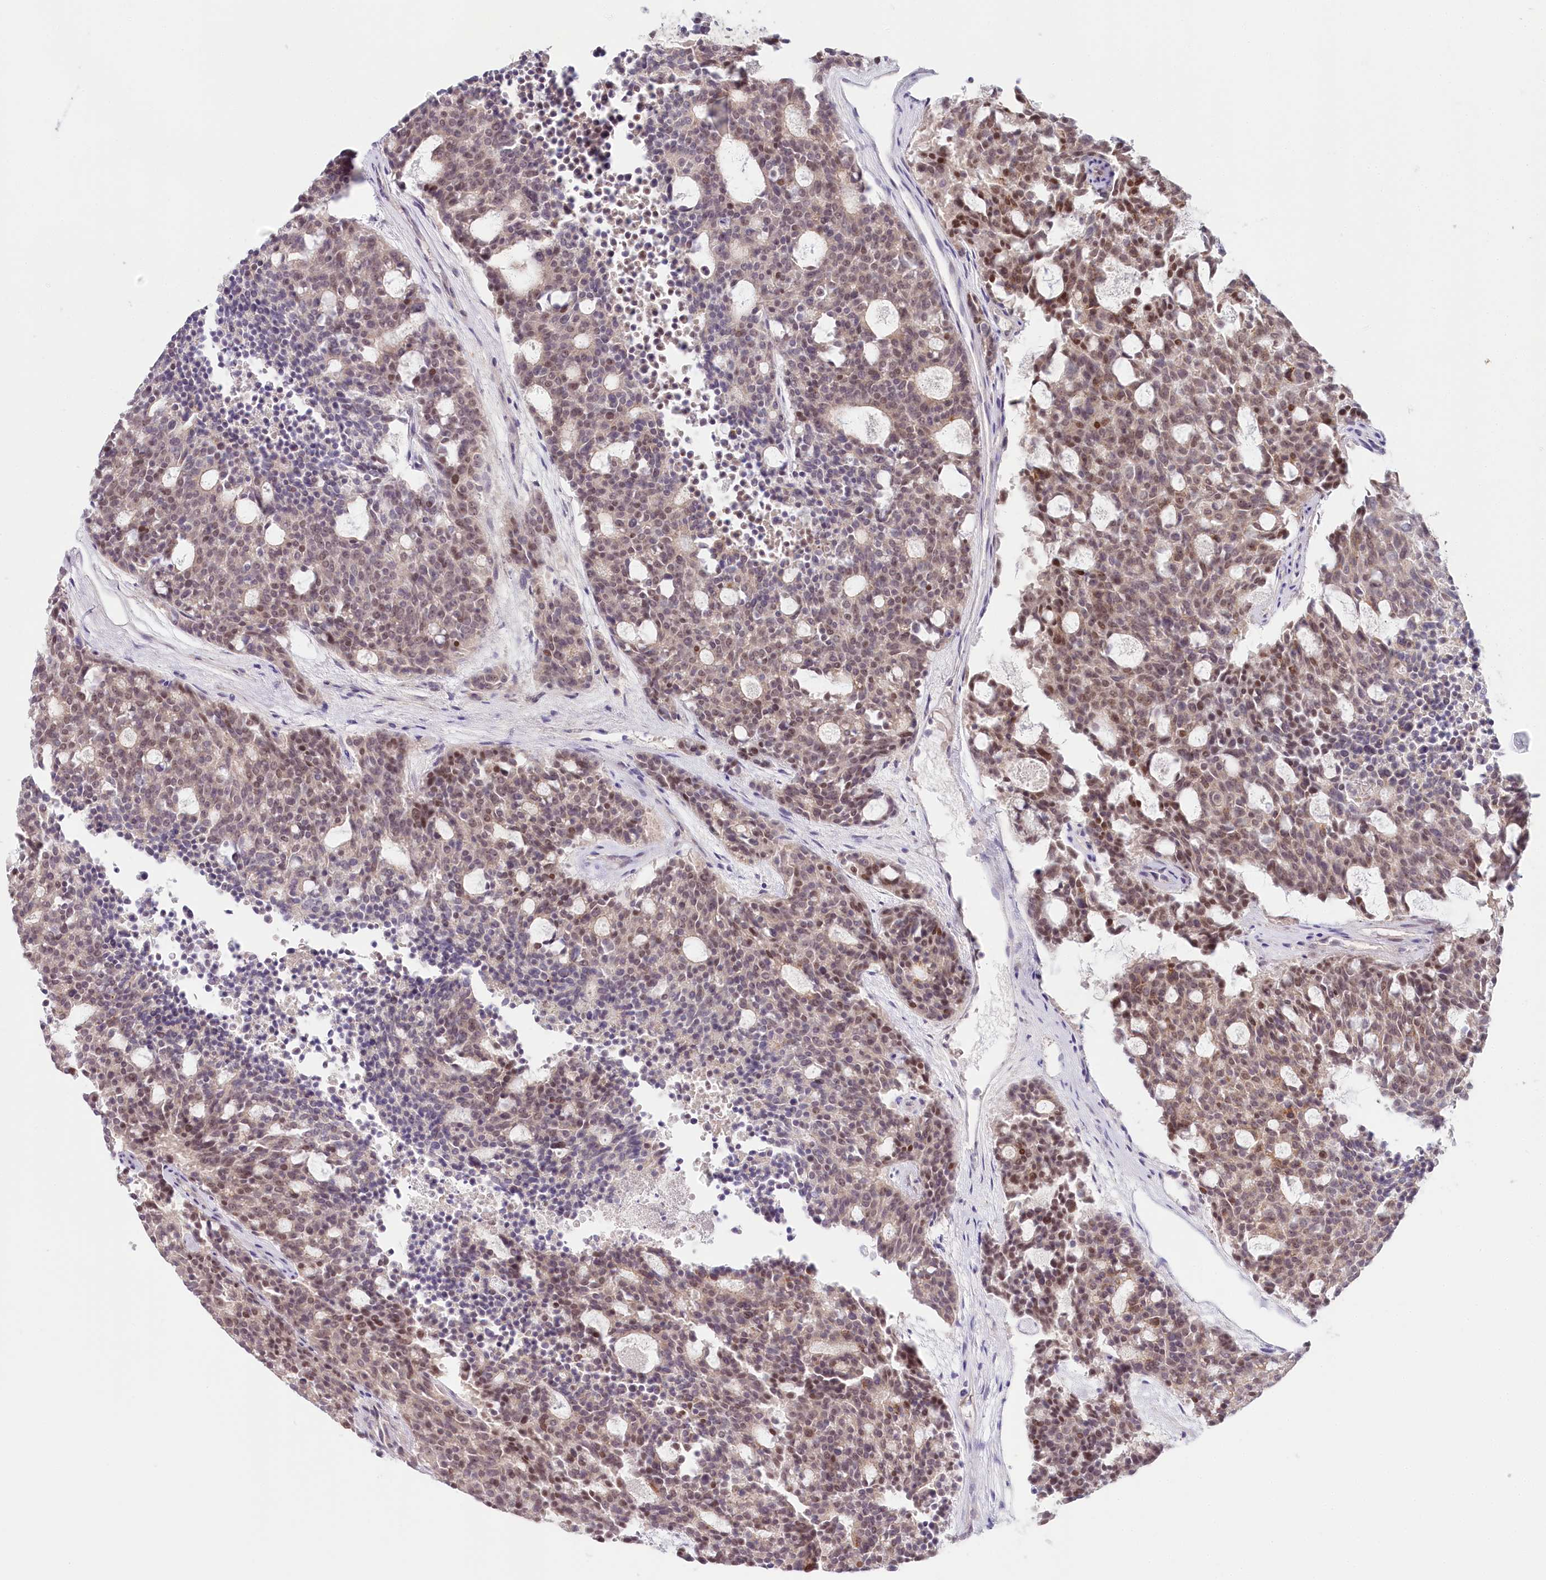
{"staining": {"intensity": "moderate", "quantity": ">75%", "location": "nuclear"}, "tissue": "carcinoid", "cell_type": "Tumor cells", "image_type": "cancer", "snomed": [{"axis": "morphology", "description": "Carcinoid, malignant, NOS"}, {"axis": "topography", "description": "Pancreas"}], "caption": "A photomicrograph of carcinoid stained for a protein reveals moderate nuclear brown staining in tumor cells.", "gene": "AMTN", "patient": {"sex": "female", "age": 54}}